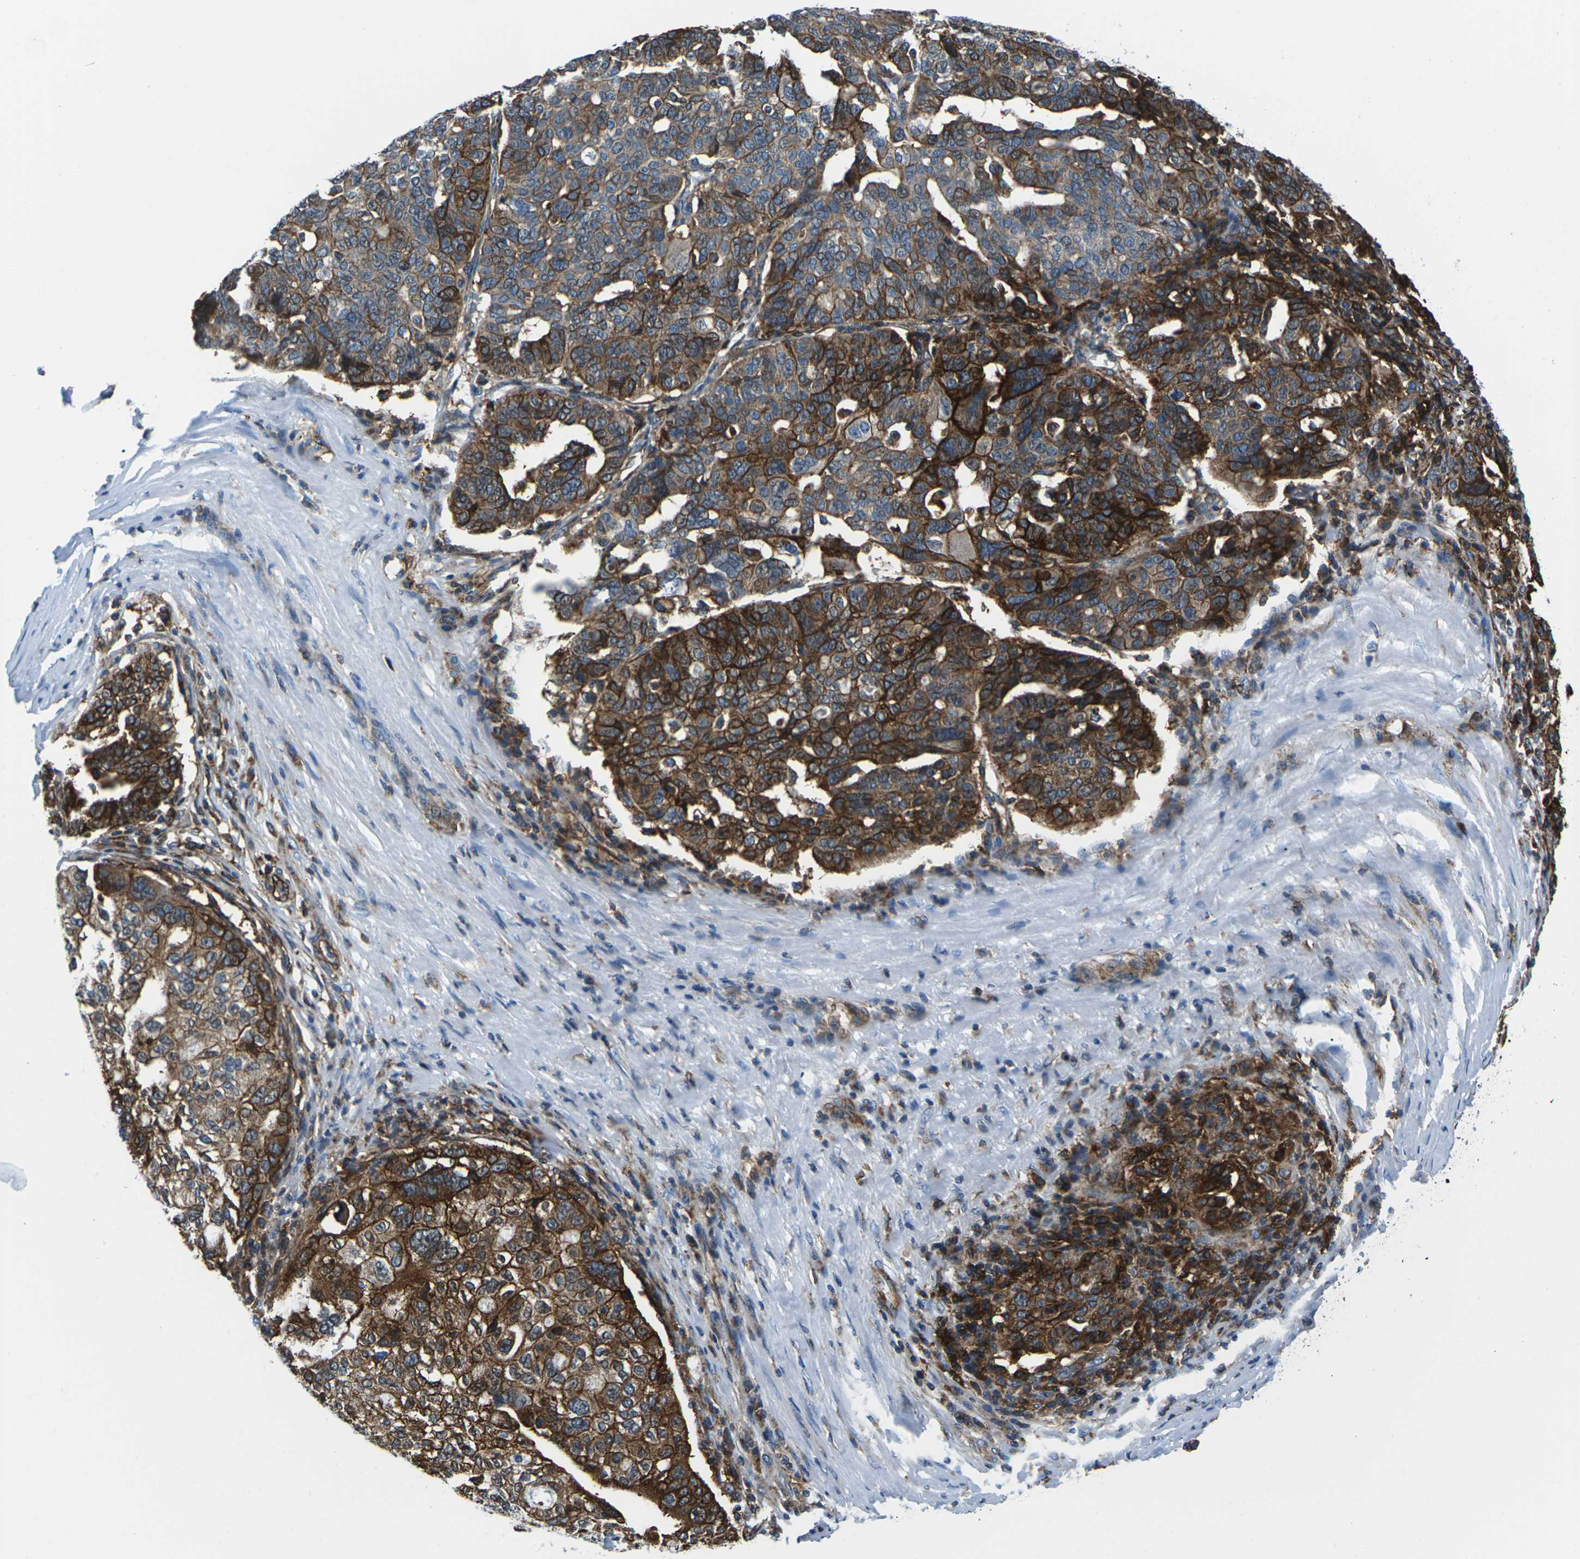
{"staining": {"intensity": "strong", "quantity": ">75%", "location": "cytoplasmic/membranous"}, "tissue": "ovarian cancer", "cell_type": "Tumor cells", "image_type": "cancer", "snomed": [{"axis": "morphology", "description": "Cystadenocarcinoma, serous, NOS"}, {"axis": "topography", "description": "Ovary"}], "caption": "Immunohistochemical staining of human ovarian serous cystadenocarcinoma shows high levels of strong cytoplasmic/membranous protein positivity in about >75% of tumor cells.", "gene": "SOCS4", "patient": {"sex": "female", "age": 59}}